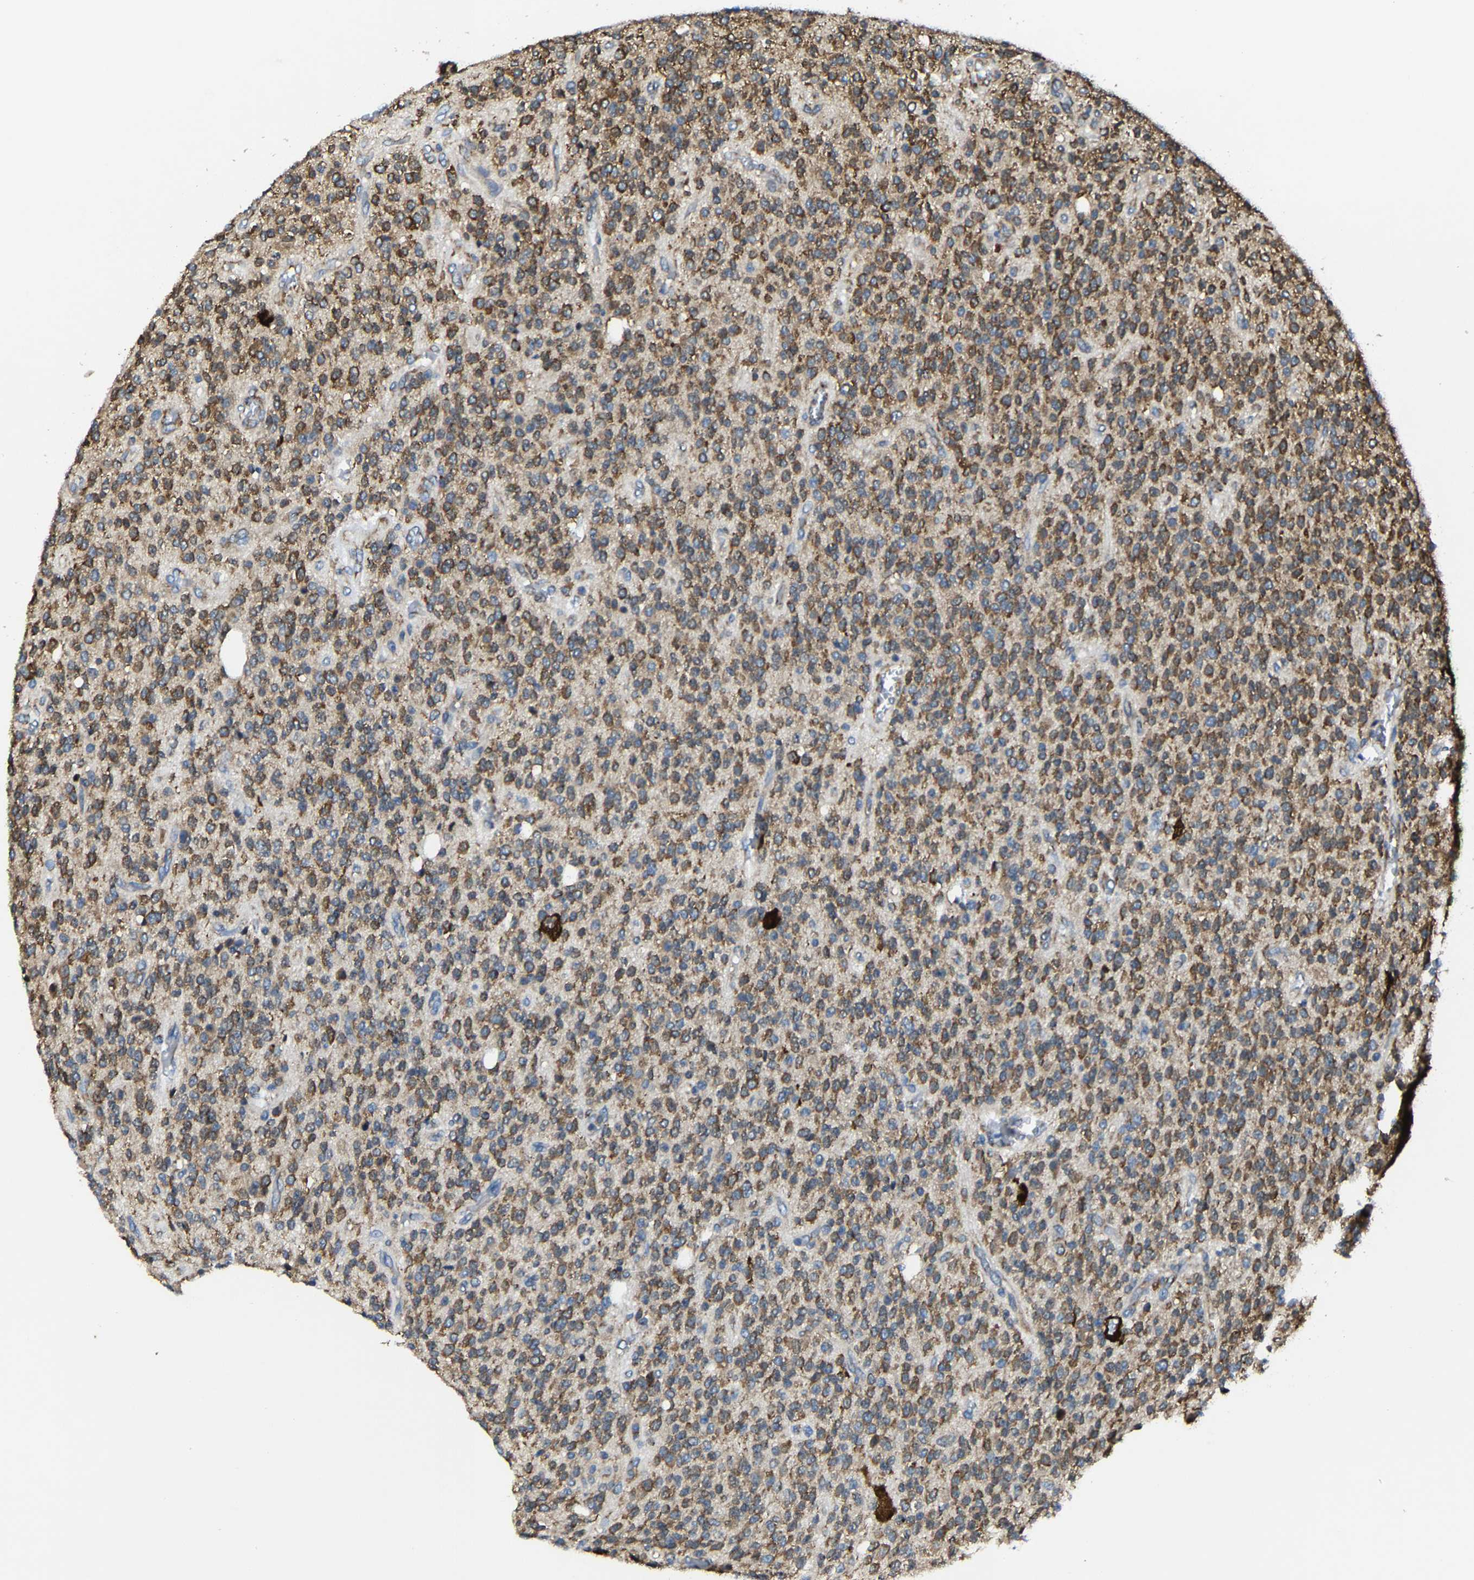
{"staining": {"intensity": "strong", "quantity": ">75%", "location": "cytoplasmic/membranous"}, "tissue": "glioma", "cell_type": "Tumor cells", "image_type": "cancer", "snomed": [{"axis": "morphology", "description": "Glioma, malignant, High grade"}, {"axis": "topography", "description": "Brain"}], "caption": "Strong cytoplasmic/membranous protein positivity is identified in approximately >75% of tumor cells in glioma. The protein is stained brown, and the nuclei are stained in blue (DAB (3,3'-diaminobenzidine) IHC with brightfield microscopy, high magnification).", "gene": "G3BP2", "patient": {"sex": "male", "age": 34}}